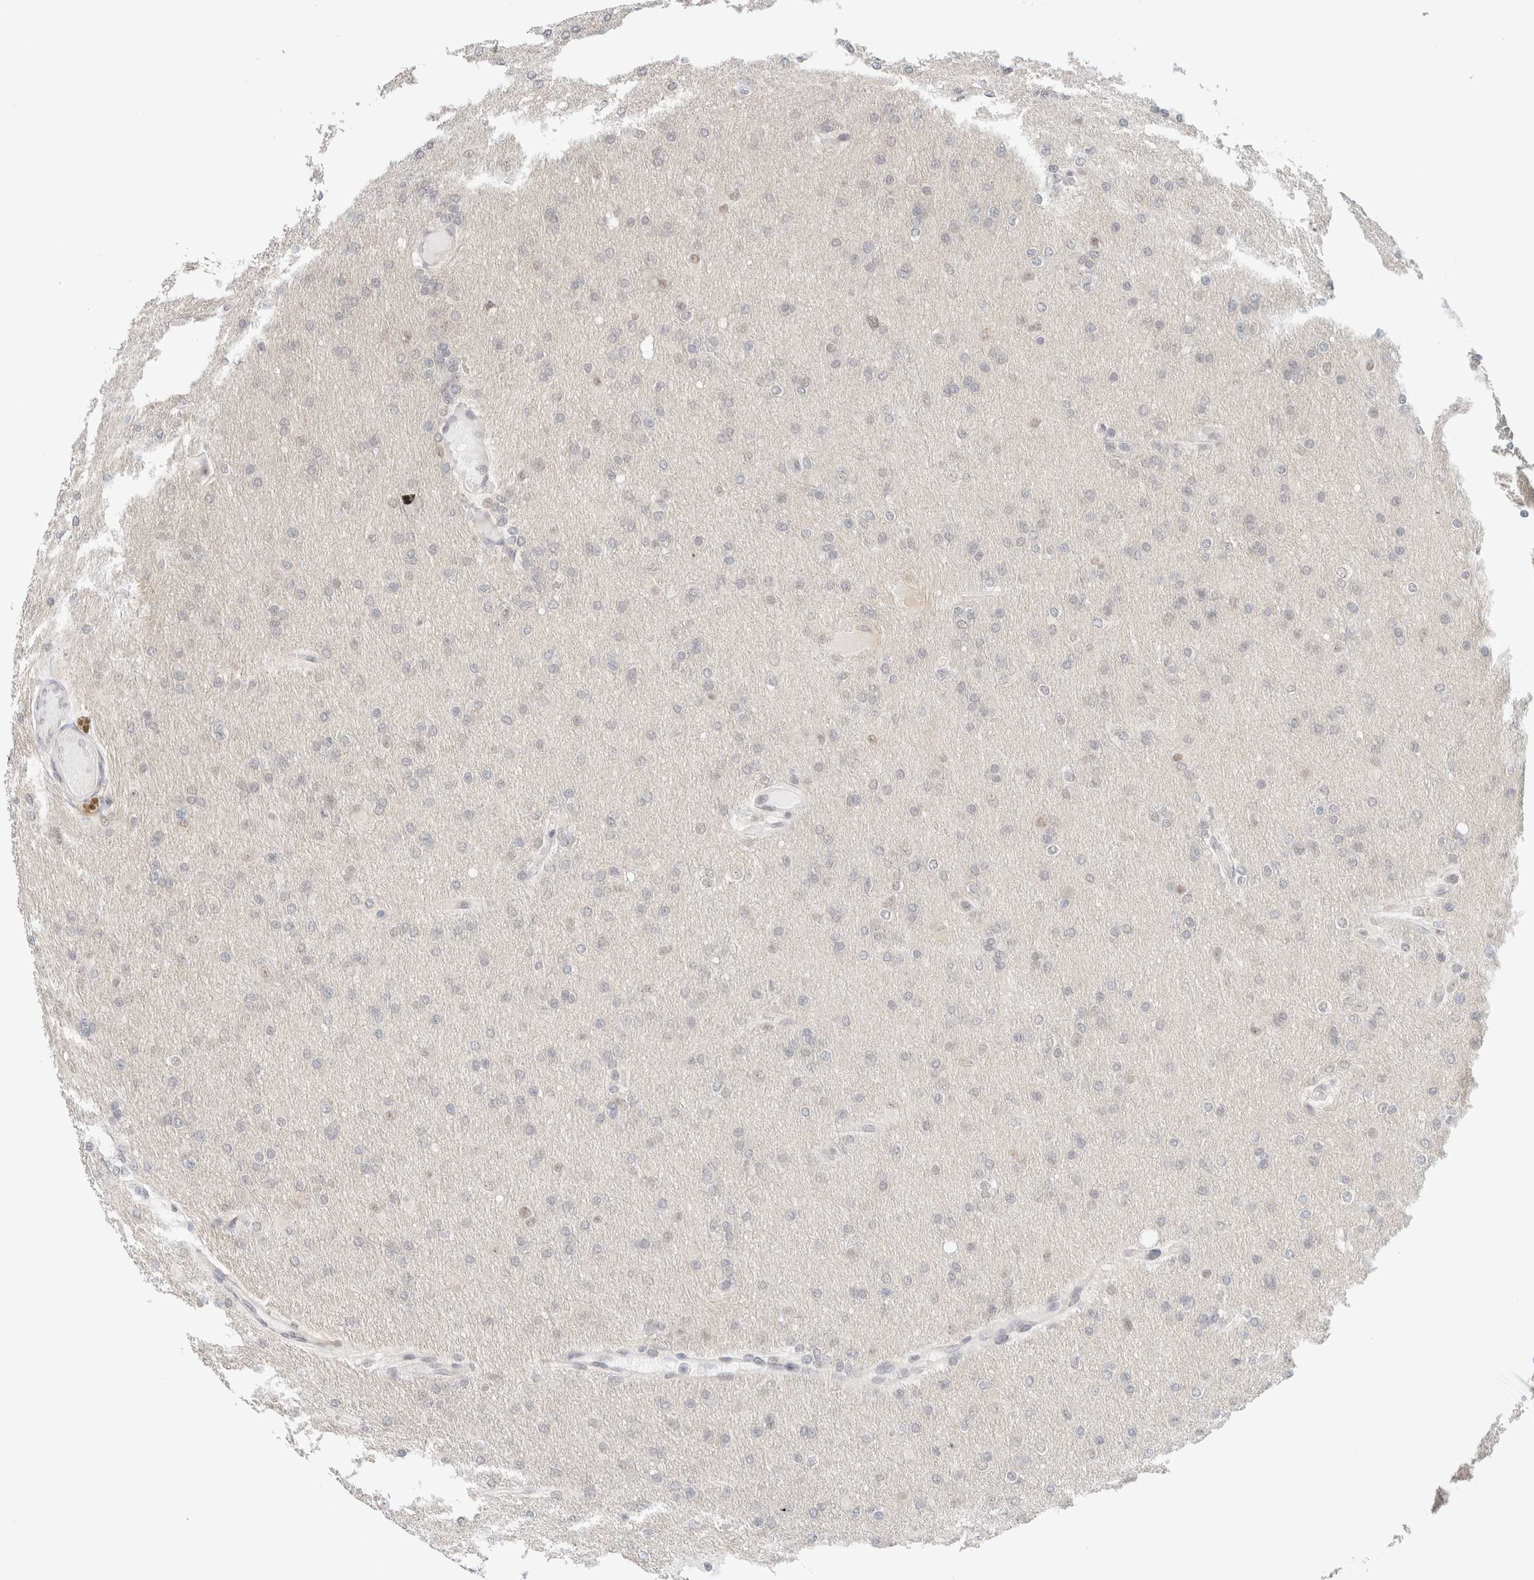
{"staining": {"intensity": "negative", "quantity": "none", "location": "none"}, "tissue": "glioma", "cell_type": "Tumor cells", "image_type": "cancer", "snomed": [{"axis": "morphology", "description": "Glioma, malignant, High grade"}, {"axis": "topography", "description": "Cerebral cortex"}], "caption": "This histopathology image is of malignant glioma (high-grade) stained with IHC to label a protein in brown with the nuclei are counter-stained blue. There is no positivity in tumor cells.", "gene": "HDLBP", "patient": {"sex": "female", "age": 36}}